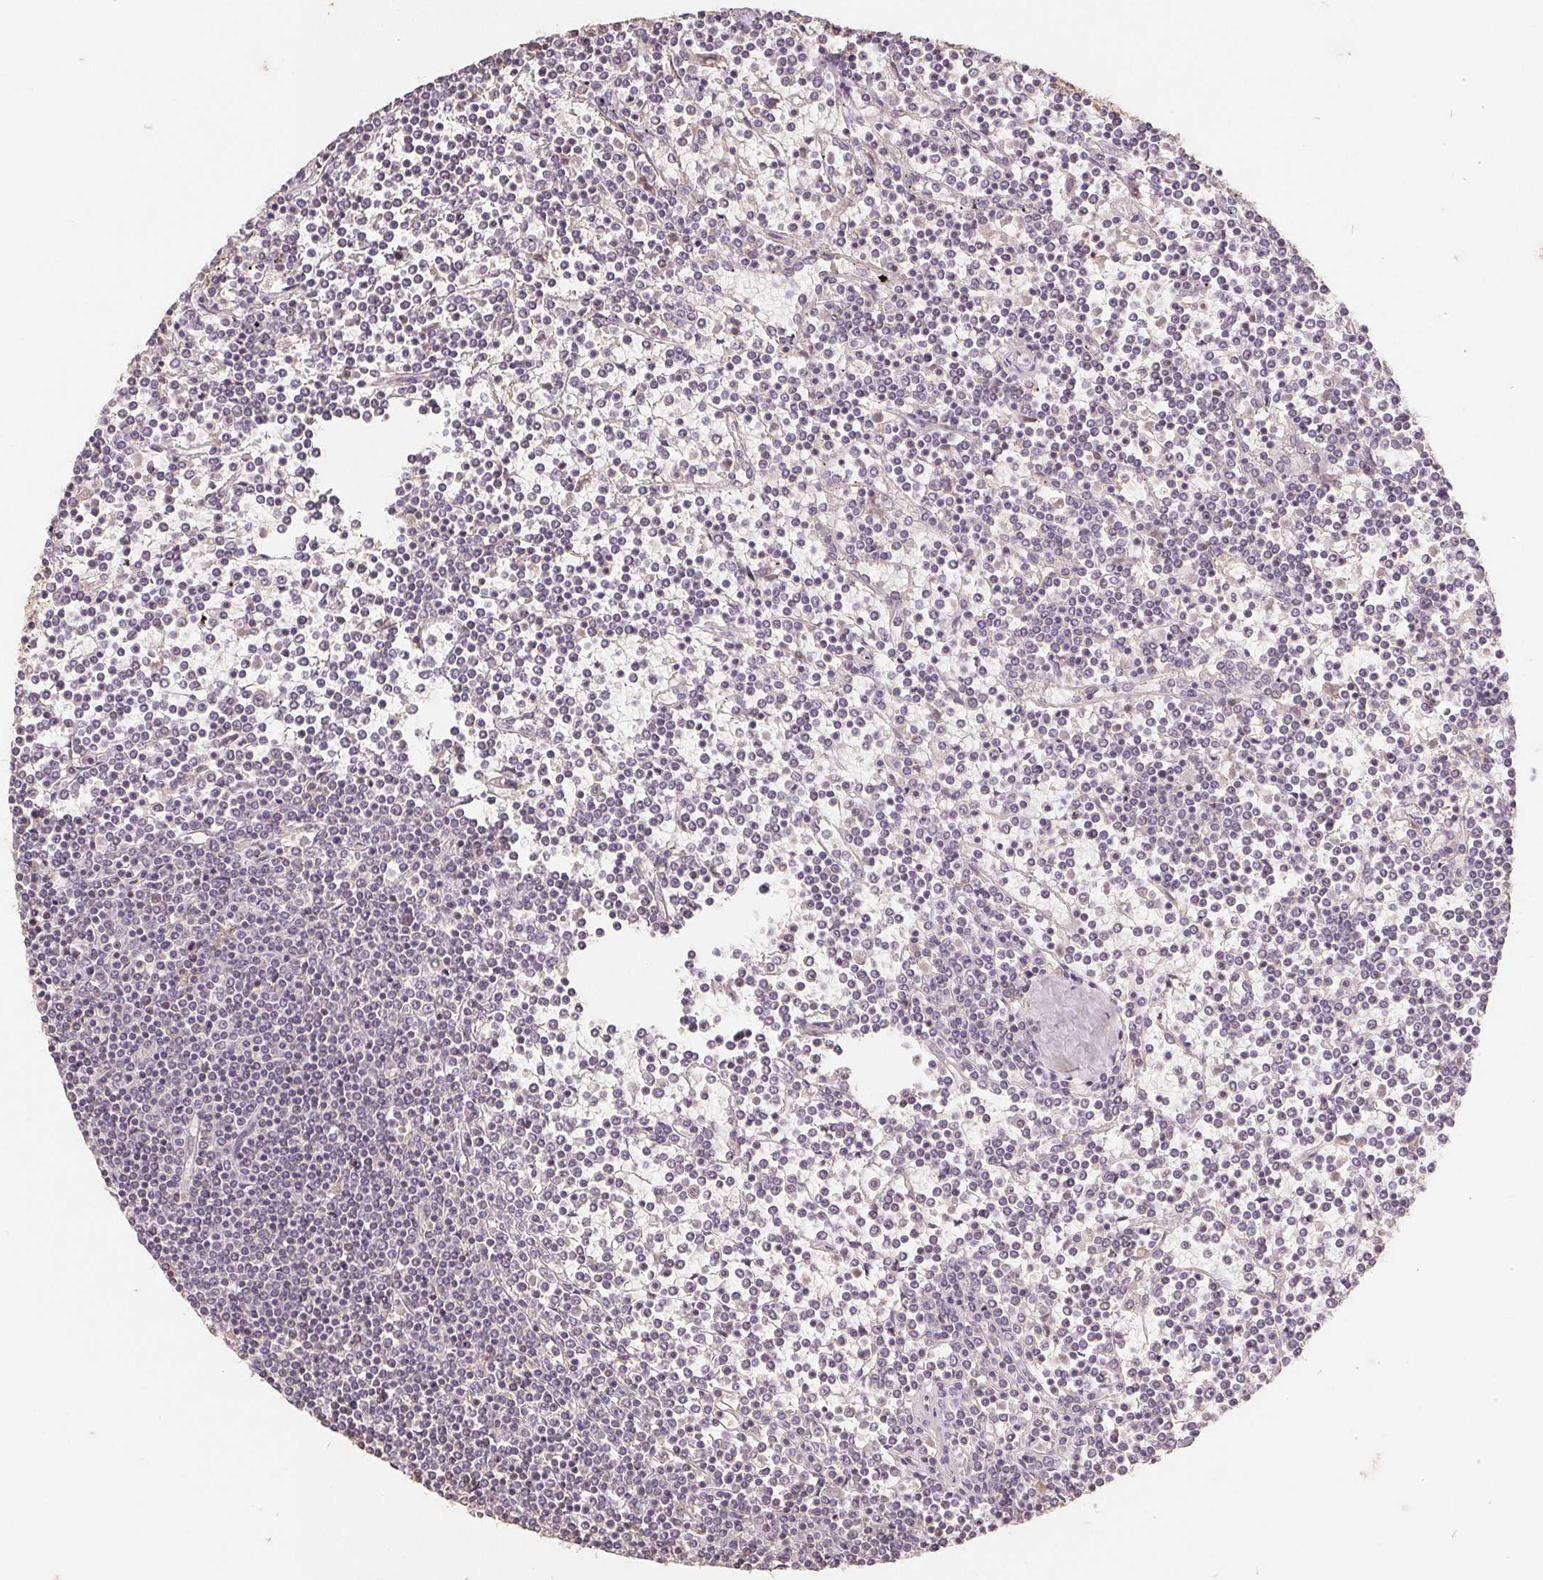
{"staining": {"intensity": "negative", "quantity": "none", "location": "none"}, "tissue": "lymphoma", "cell_type": "Tumor cells", "image_type": "cancer", "snomed": [{"axis": "morphology", "description": "Malignant lymphoma, non-Hodgkin's type, Low grade"}, {"axis": "topography", "description": "Spleen"}], "caption": "The photomicrograph displays no significant staining in tumor cells of lymphoma.", "gene": "CDIPT", "patient": {"sex": "female", "age": 19}}